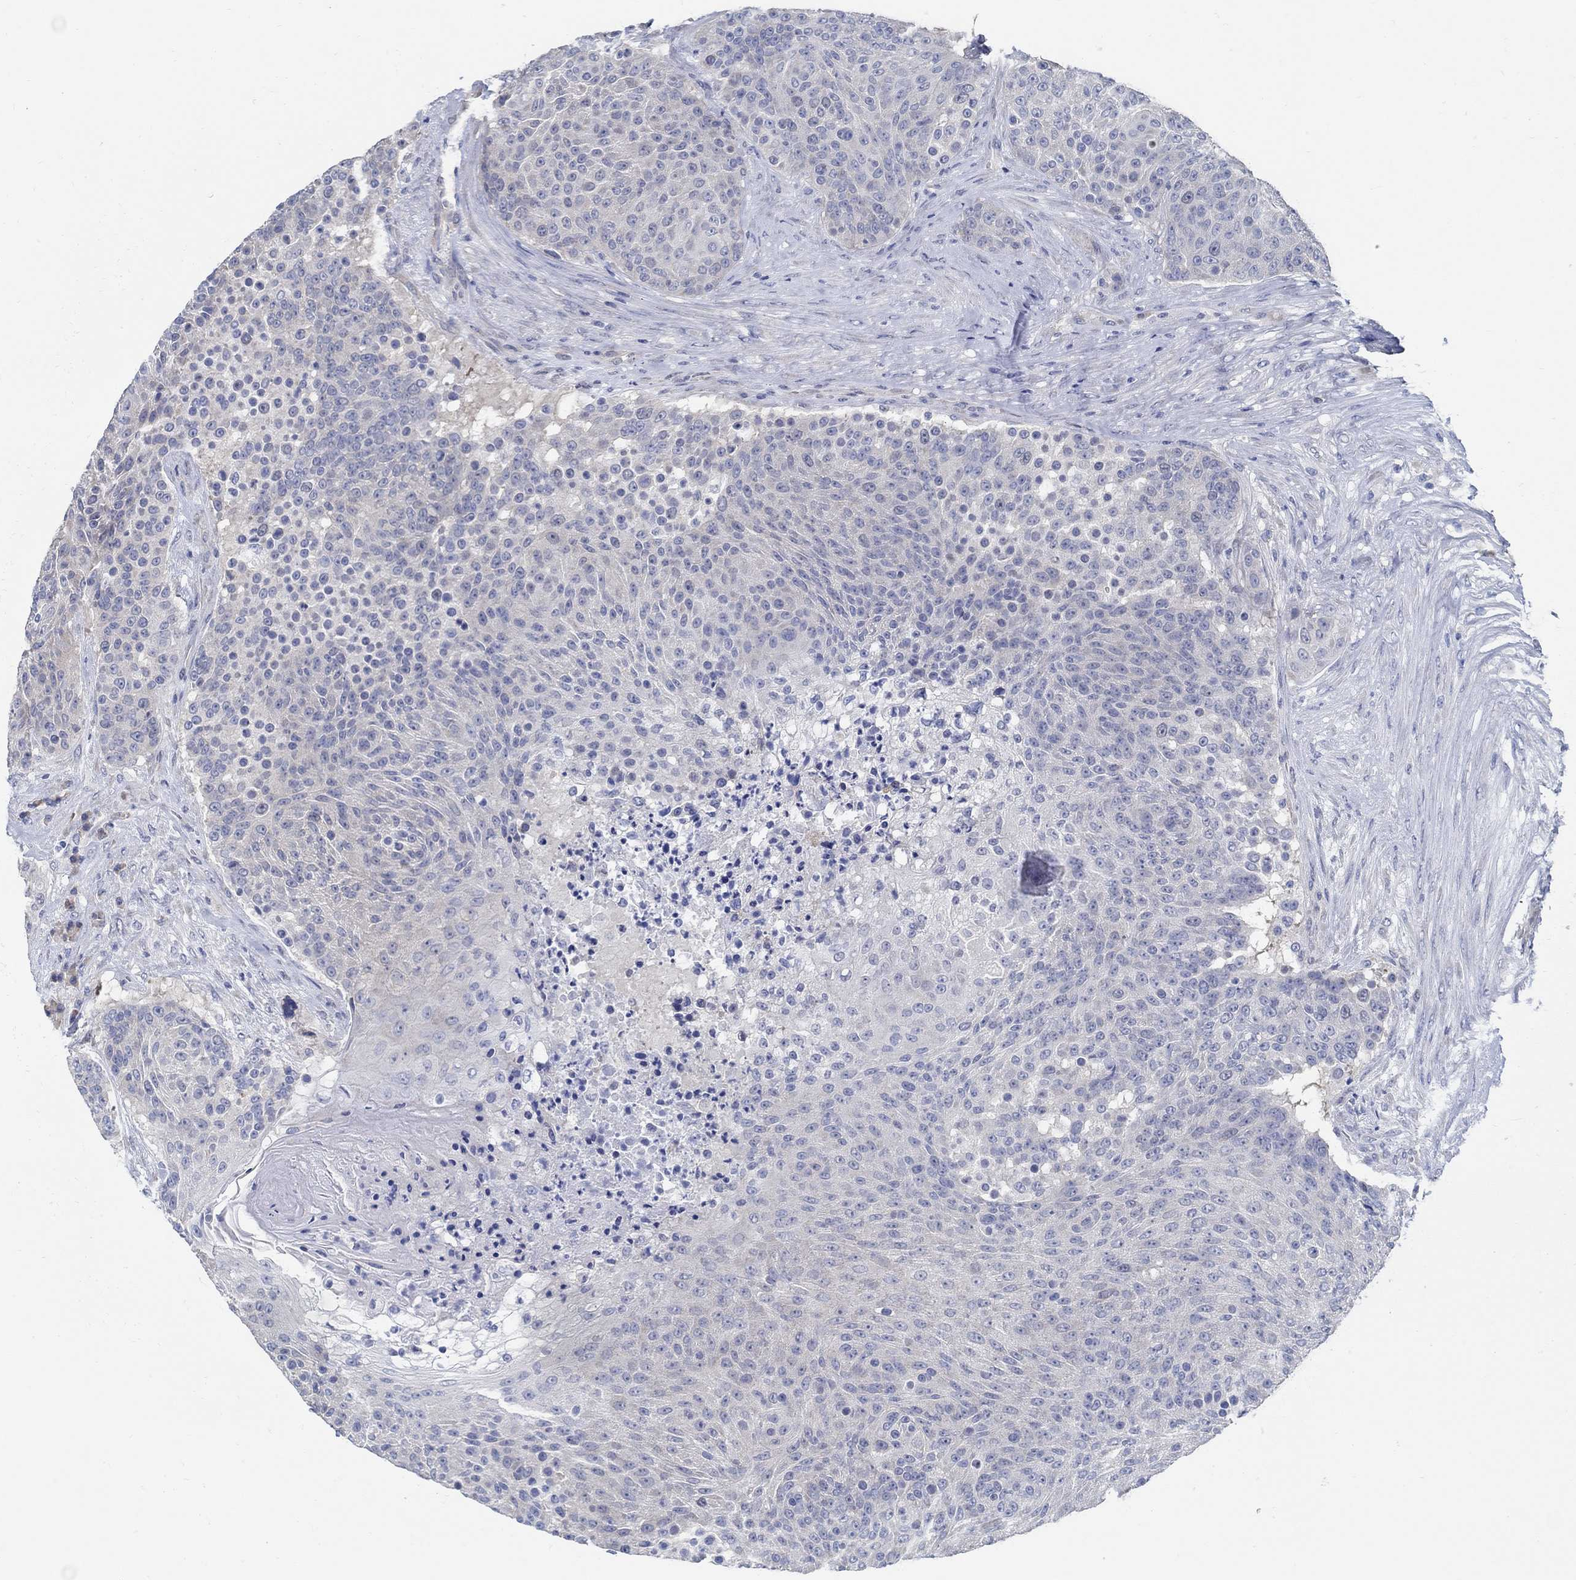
{"staining": {"intensity": "negative", "quantity": "none", "location": "none"}, "tissue": "urothelial cancer", "cell_type": "Tumor cells", "image_type": "cancer", "snomed": [{"axis": "morphology", "description": "Urothelial carcinoma, High grade"}, {"axis": "topography", "description": "Urinary bladder"}], "caption": "A high-resolution photomicrograph shows immunohistochemistry (IHC) staining of high-grade urothelial carcinoma, which demonstrates no significant expression in tumor cells.", "gene": "C15orf39", "patient": {"sex": "female", "age": 63}}